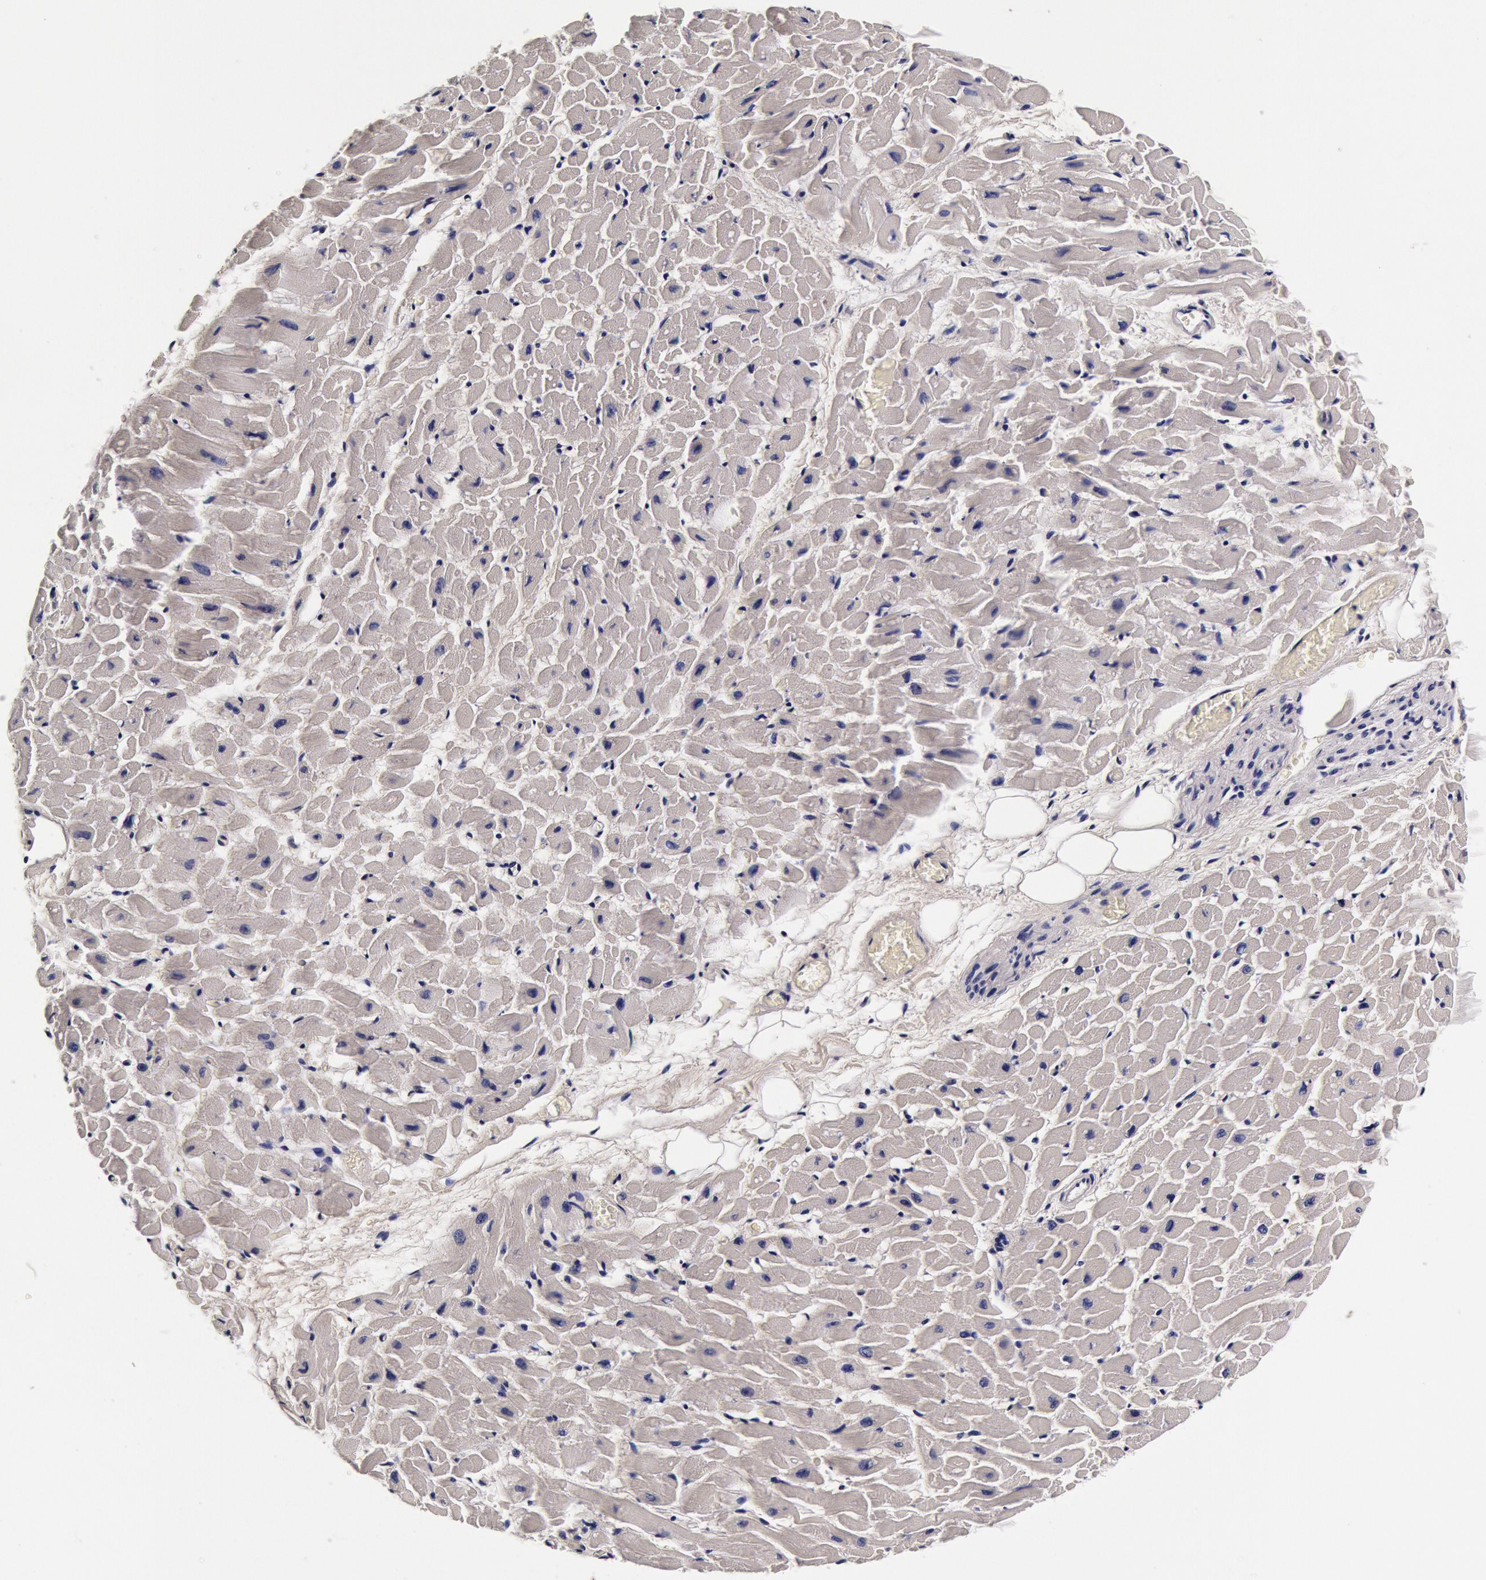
{"staining": {"intensity": "negative", "quantity": "none", "location": "none"}, "tissue": "heart muscle", "cell_type": "Cardiomyocytes", "image_type": "normal", "snomed": [{"axis": "morphology", "description": "Normal tissue, NOS"}, {"axis": "topography", "description": "Heart"}], "caption": "Heart muscle stained for a protein using immunohistochemistry (IHC) exhibits no expression cardiomyocytes.", "gene": "CCDC22", "patient": {"sex": "male", "age": 45}}